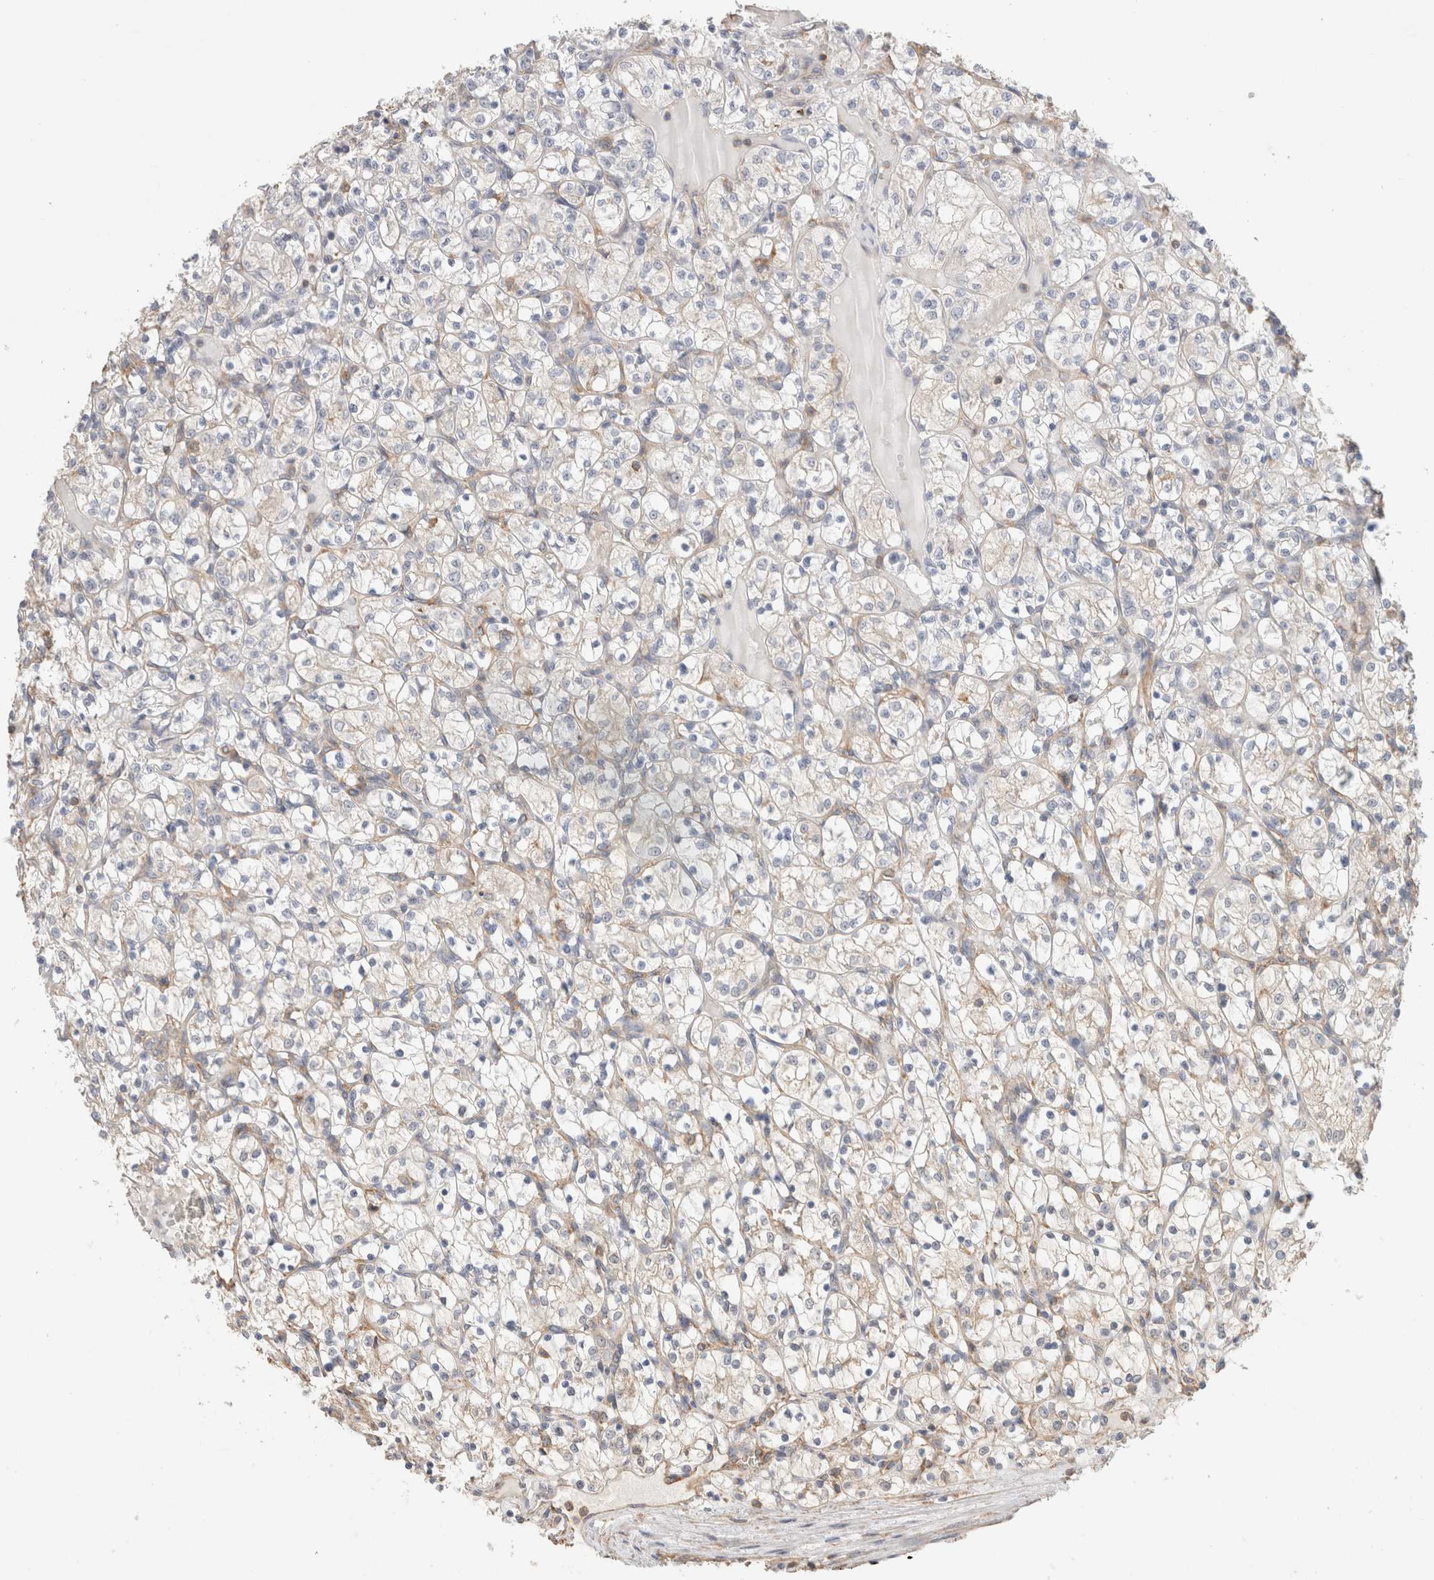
{"staining": {"intensity": "negative", "quantity": "none", "location": "none"}, "tissue": "renal cancer", "cell_type": "Tumor cells", "image_type": "cancer", "snomed": [{"axis": "morphology", "description": "Adenocarcinoma, NOS"}, {"axis": "topography", "description": "Kidney"}], "caption": "IHC image of neoplastic tissue: adenocarcinoma (renal) stained with DAB reveals no significant protein positivity in tumor cells. (DAB (3,3'-diaminobenzidine) IHC with hematoxylin counter stain).", "gene": "CFAP418", "patient": {"sex": "female", "age": 69}}